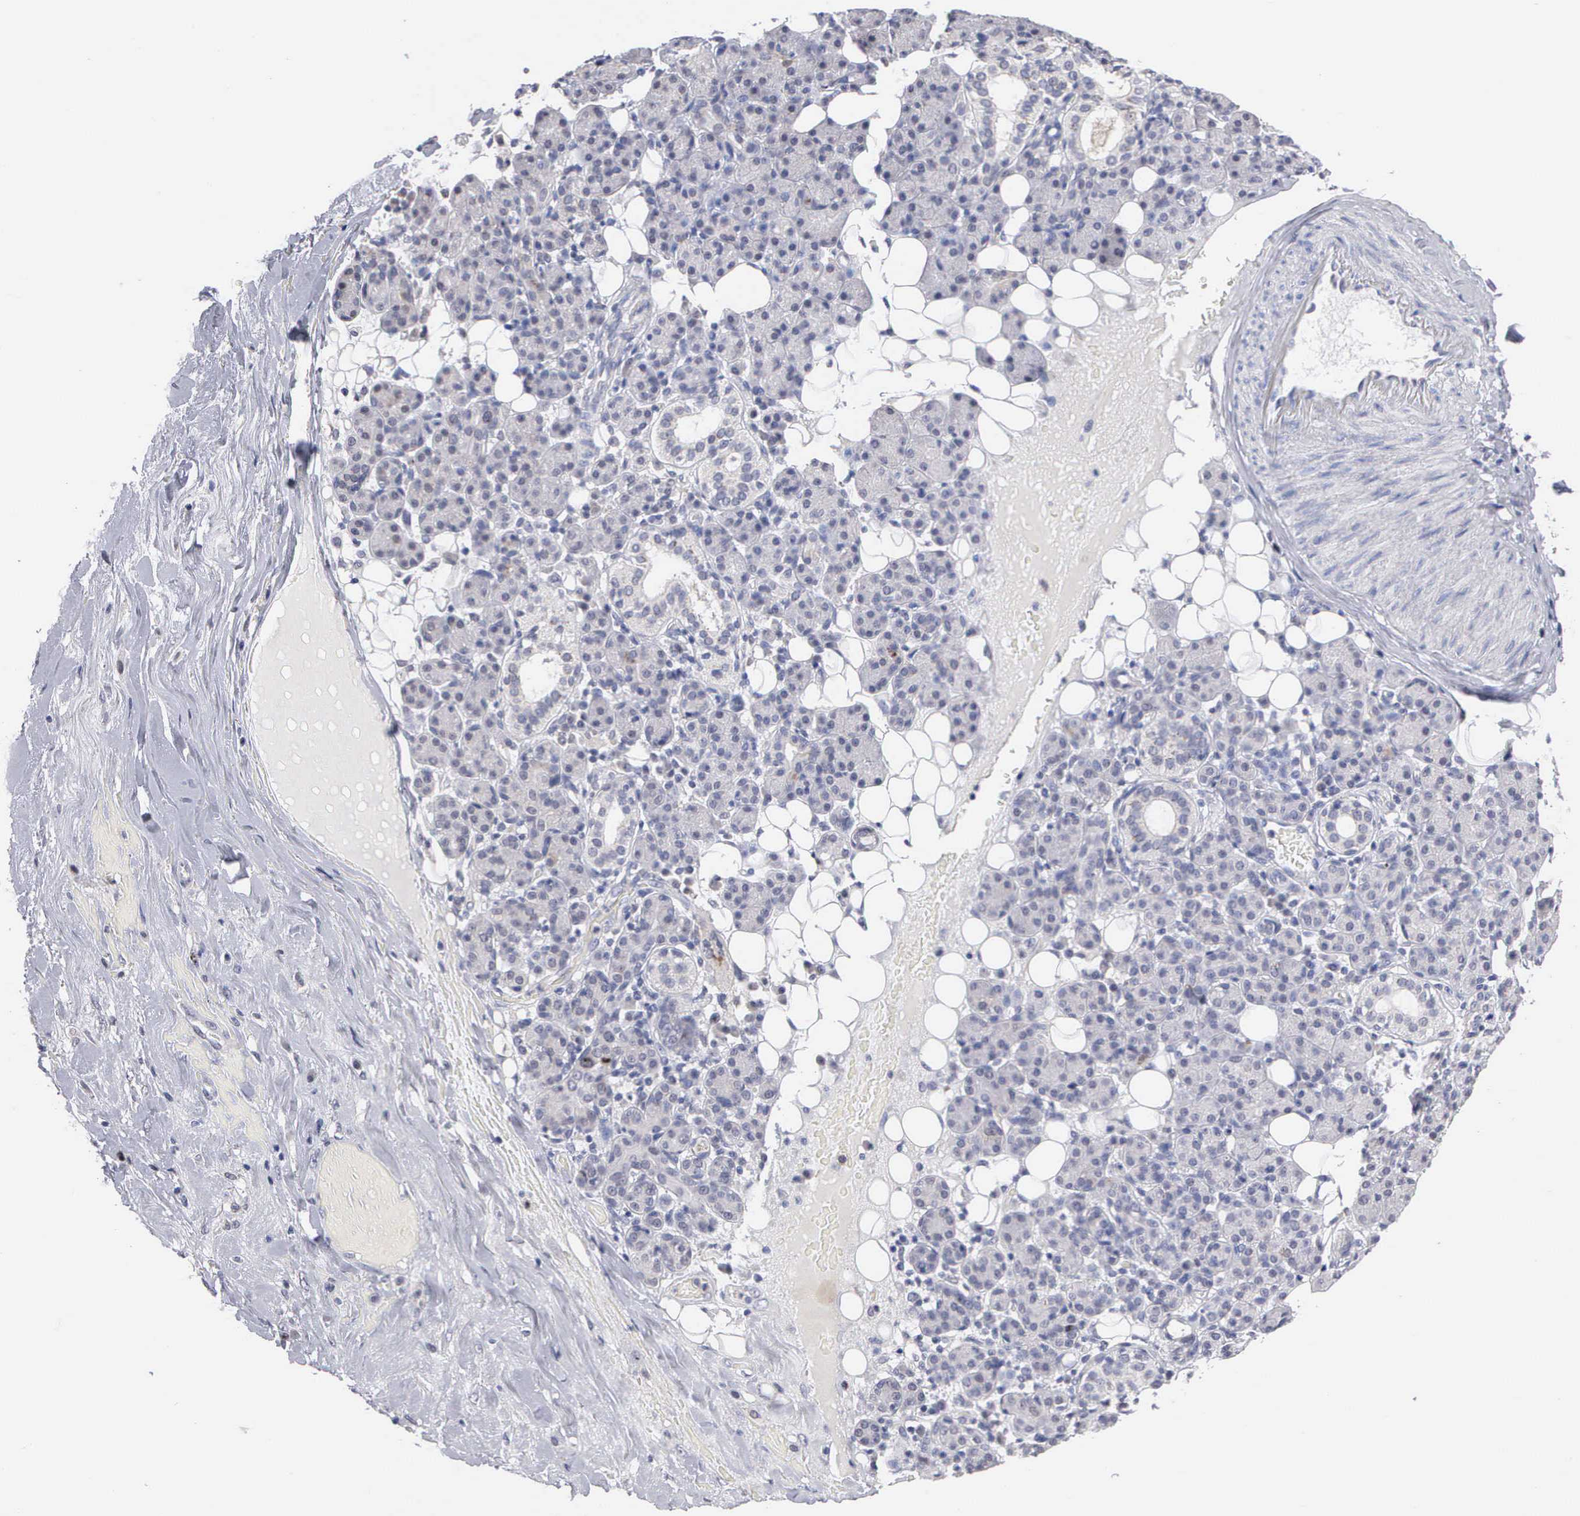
{"staining": {"intensity": "negative", "quantity": "none", "location": "none"}, "tissue": "skin cancer", "cell_type": "Tumor cells", "image_type": "cancer", "snomed": [{"axis": "morphology", "description": "Squamous cell carcinoma, NOS"}, {"axis": "topography", "description": "Skin"}], "caption": "Tumor cells show no significant protein positivity in skin cancer (squamous cell carcinoma). Nuclei are stained in blue.", "gene": "KDM6A", "patient": {"sex": "male", "age": 84}}